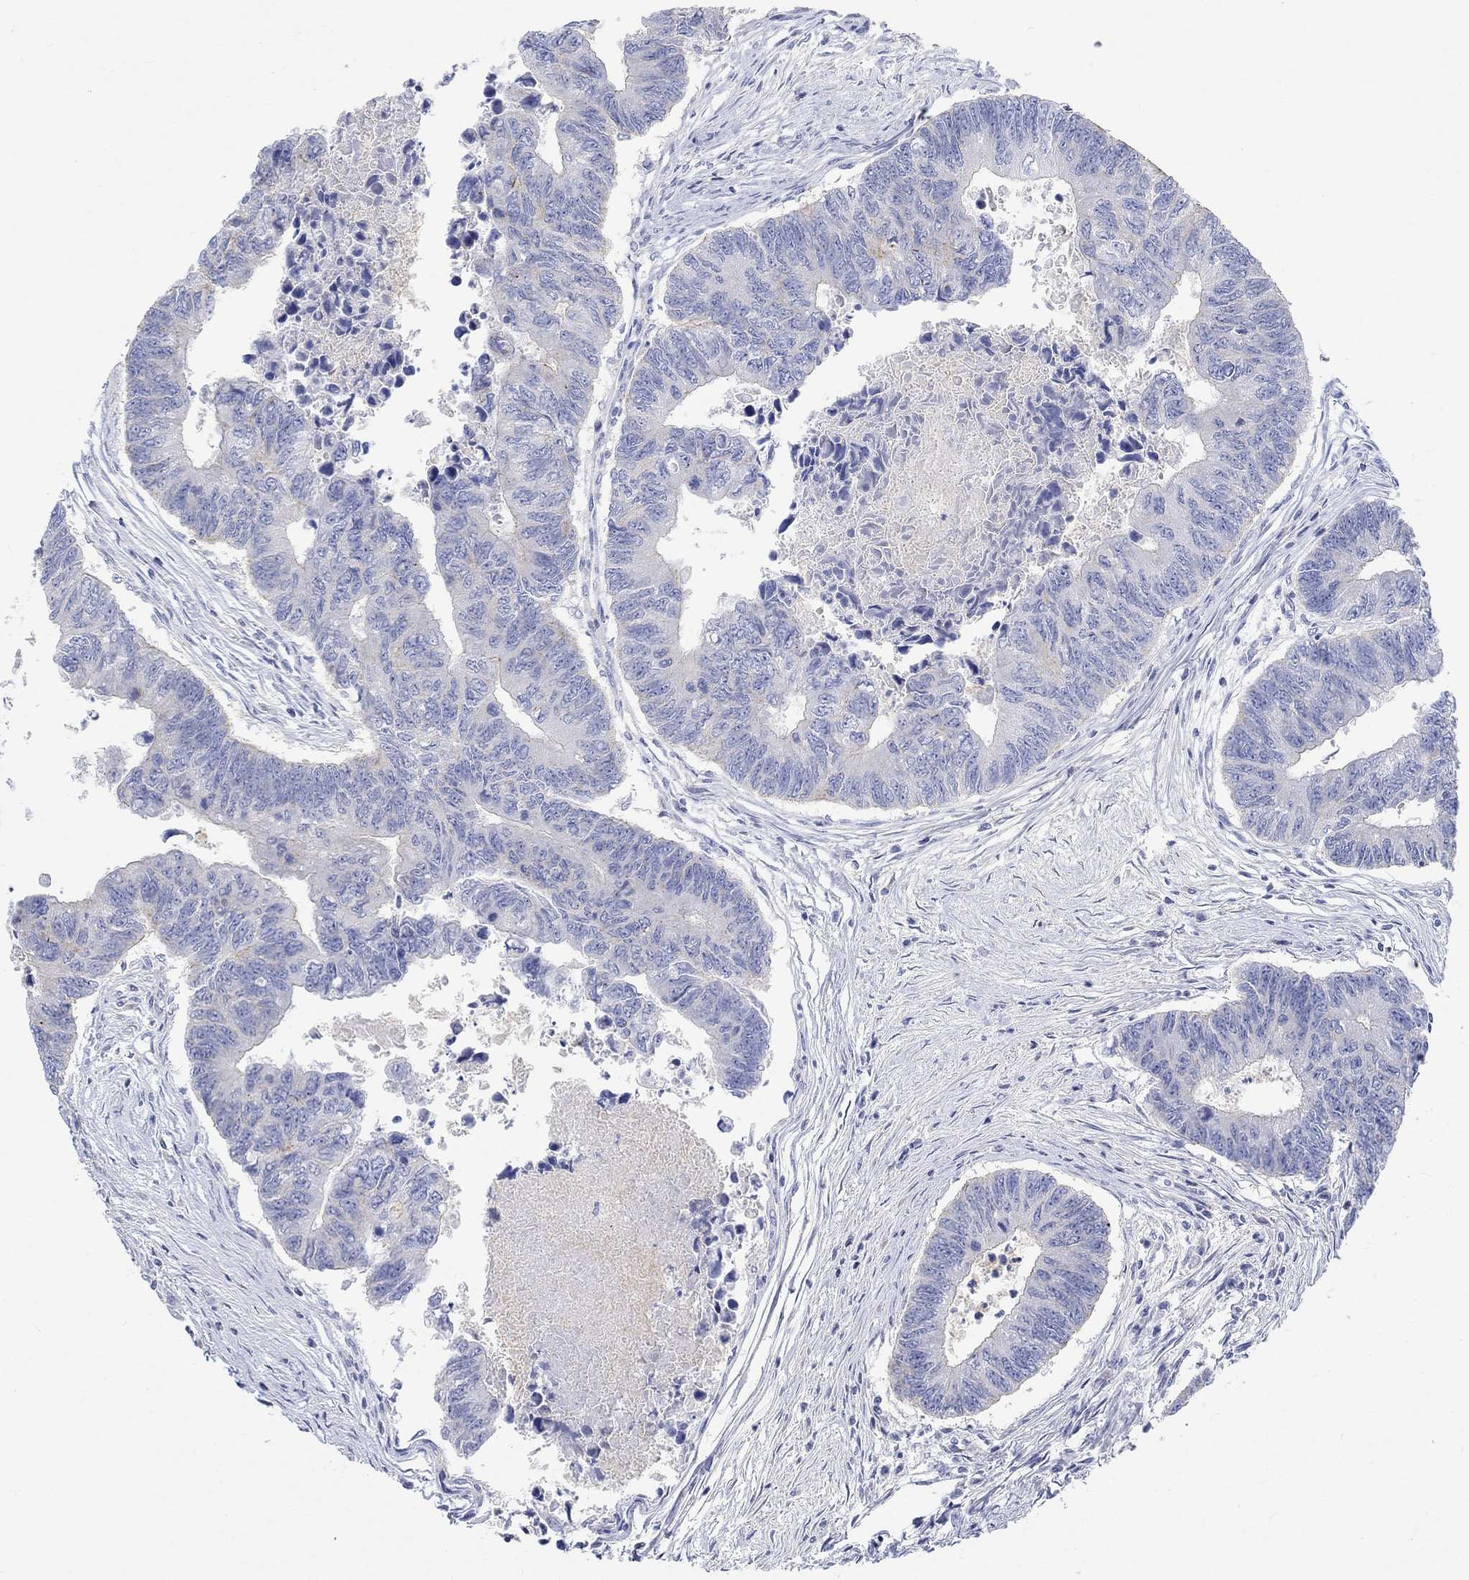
{"staining": {"intensity": "negative", "quantity": "none", "location": "none"}, "tissue": "colorectal cancer", "cell_type": "Tumor cells", "image_type": "cancer", "snomed": [{"axis": "morphology", "description": "Adenocarcinoma, NOS"}, {"axis": "topography", "description": "Colon"}], "caption": "Micrograph shows no protein expression in tumor cells of colorectal cancer tissue.", "gene": "NAV3", "patient": {"sex": "female", "age": 65}}